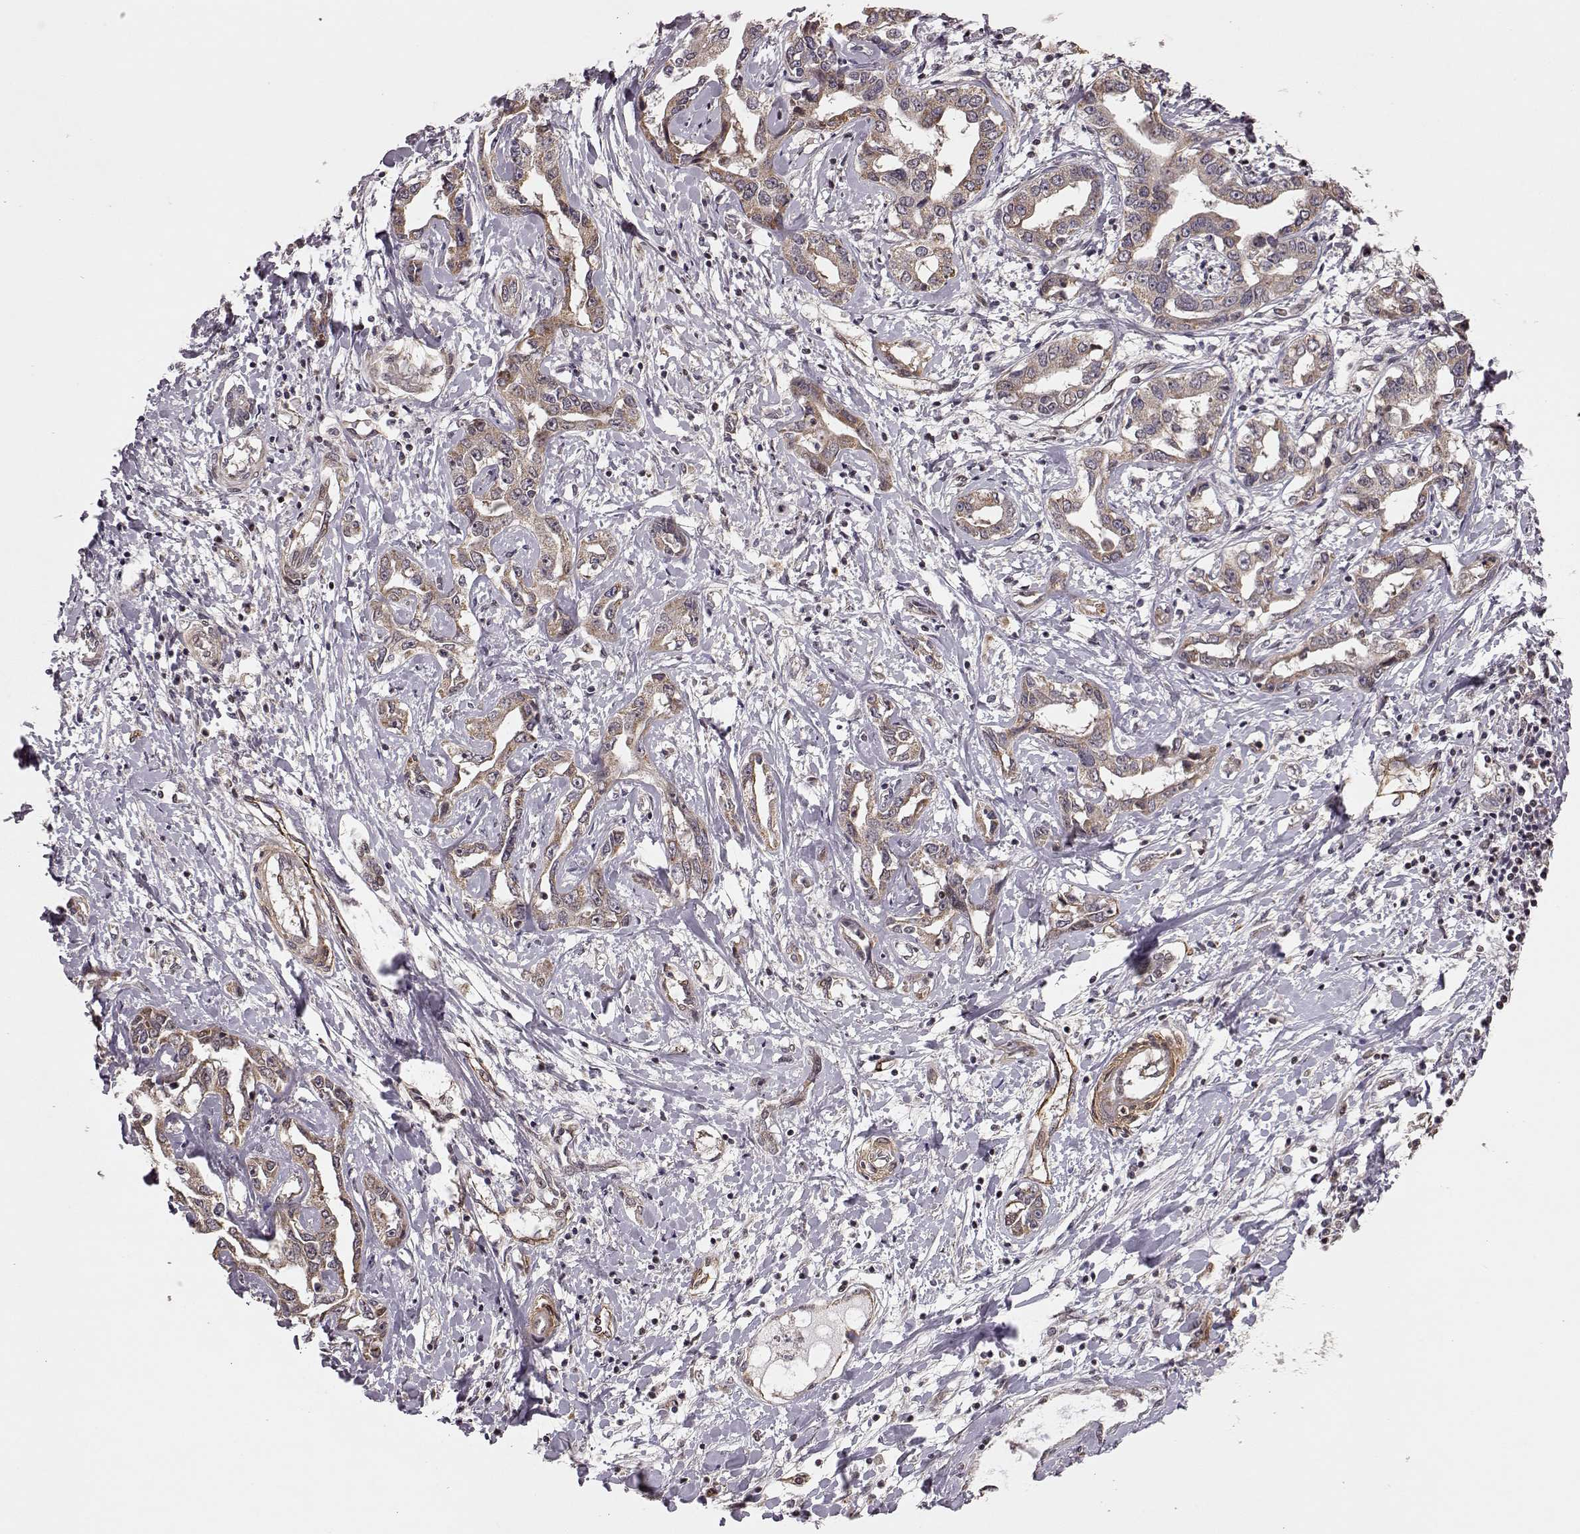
{"staining": {"intensity": "weak", "quantity": ">75%", "location": "cytoplasmic/membranous"}, "tissue": "liver cancer", "cell_type": "Tumor cells", "image_type": "cancer", "snomed": [{"axis": "morphology", "description": "Cholangiocarcinoma"}, {"axis": "topography", "description": "Liver"}], "caption": "Liver cholangiocarcinoma stained for a protein shows weak cytoplasmic/membranous positivity in tumor cells.", "gene": "BACH2", "patient": {"sex": "male", "age": 59}}